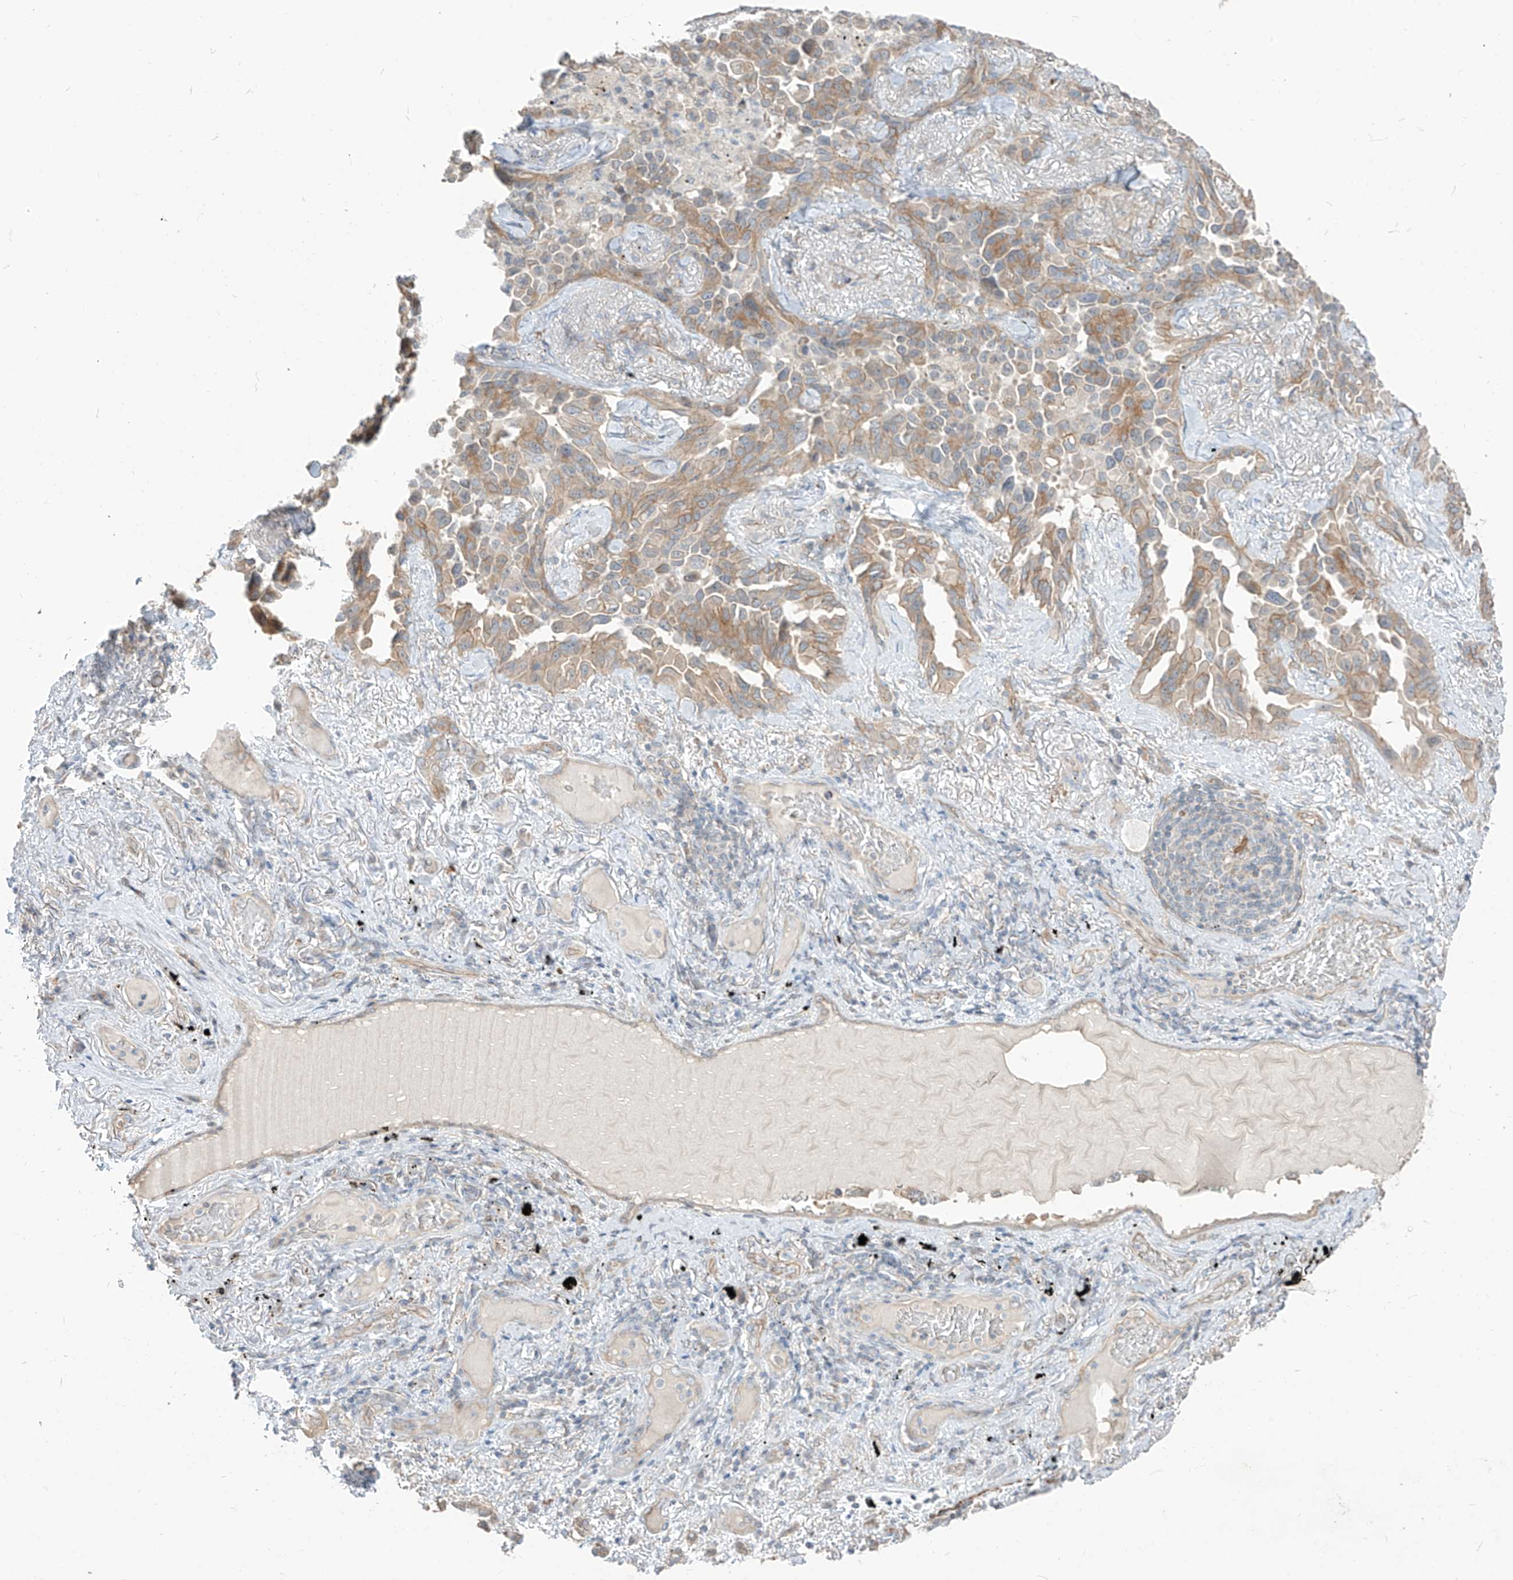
{"staining": {"intensity": "moderate", "quantity": "<25%", "location": "cytoplasmic/membranous"}, "tissue": "lung cancer", "cell_type": "Tumor cells", "image_type": "cancer", "snomed": [{"axis": "morphology", "description": "Adenocarcinoma, NOS"}, {"axis": "topography", "description": "Lung"}], "caption": "Tumor cells display low levels of moderate cytoplasmic/membranous staining in approximately <25% of cells in lung cancer. The staining is performed using DAB brown chromogen to label protein expression. The nuclei are counter-stained blue using hematoxylin.", "gene": "EPHX4", "patient": {"sex": "female", "age": 67}}